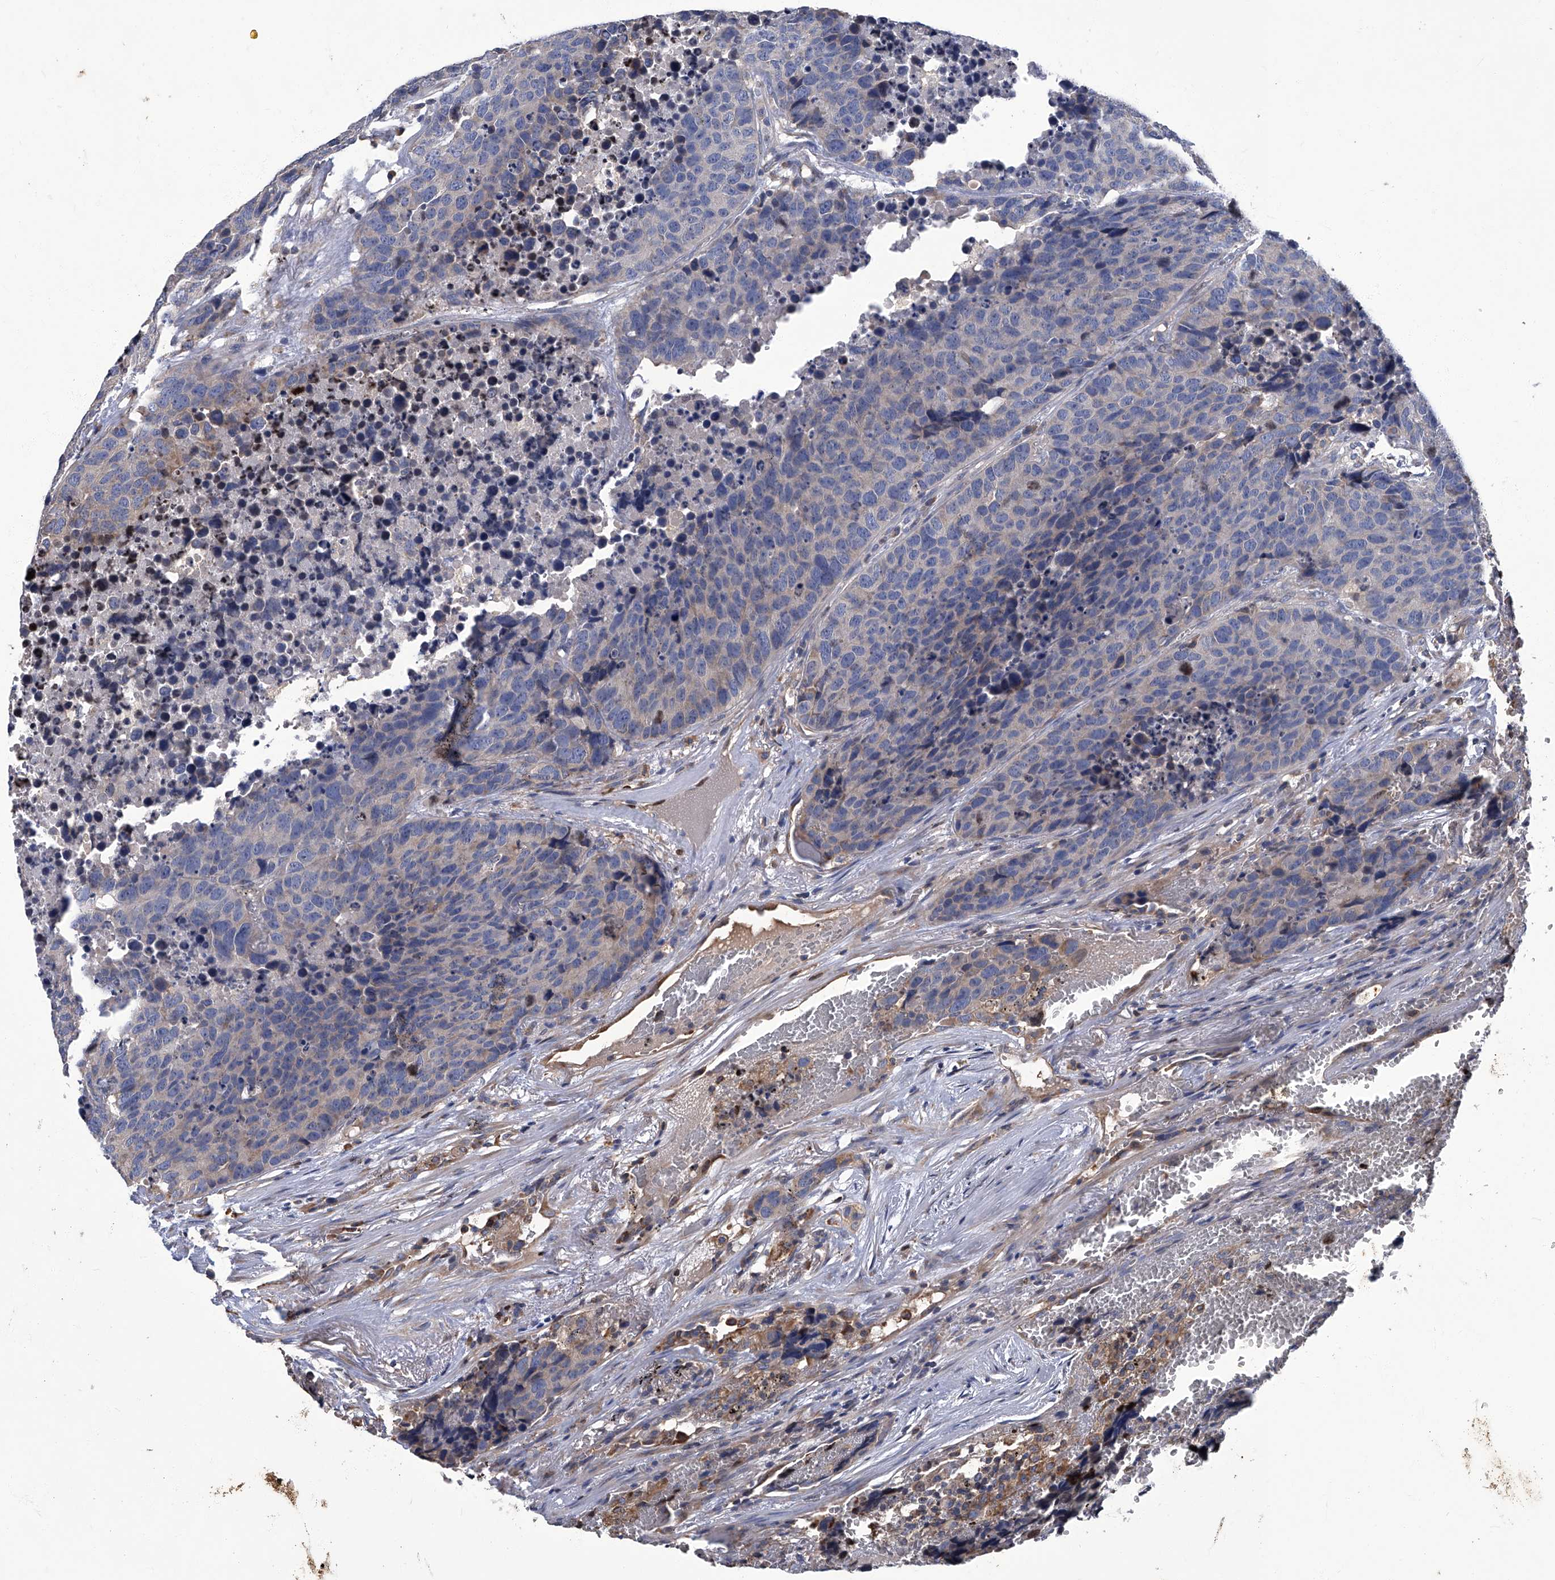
{"staining": {"intensity": "negative", "quantity": "none", "location": "none"}, "tissue": "carcinoid", "cell_type": "Tumor cells", "image_type": "cancer", "snomed": [{"axis": "morphology", "description": "Carcinoid, malignant, NOS"}, {"axis": "topography", "description": "Lung"}], "caption": "An immunohistochemistry photomicrograph of carcinoid (malignant) is shown. There is no staining in tumor cells of carcinoid (malignant).", "gene": "TGFBR1", "patient": {"sex": "male", "age": 60}}